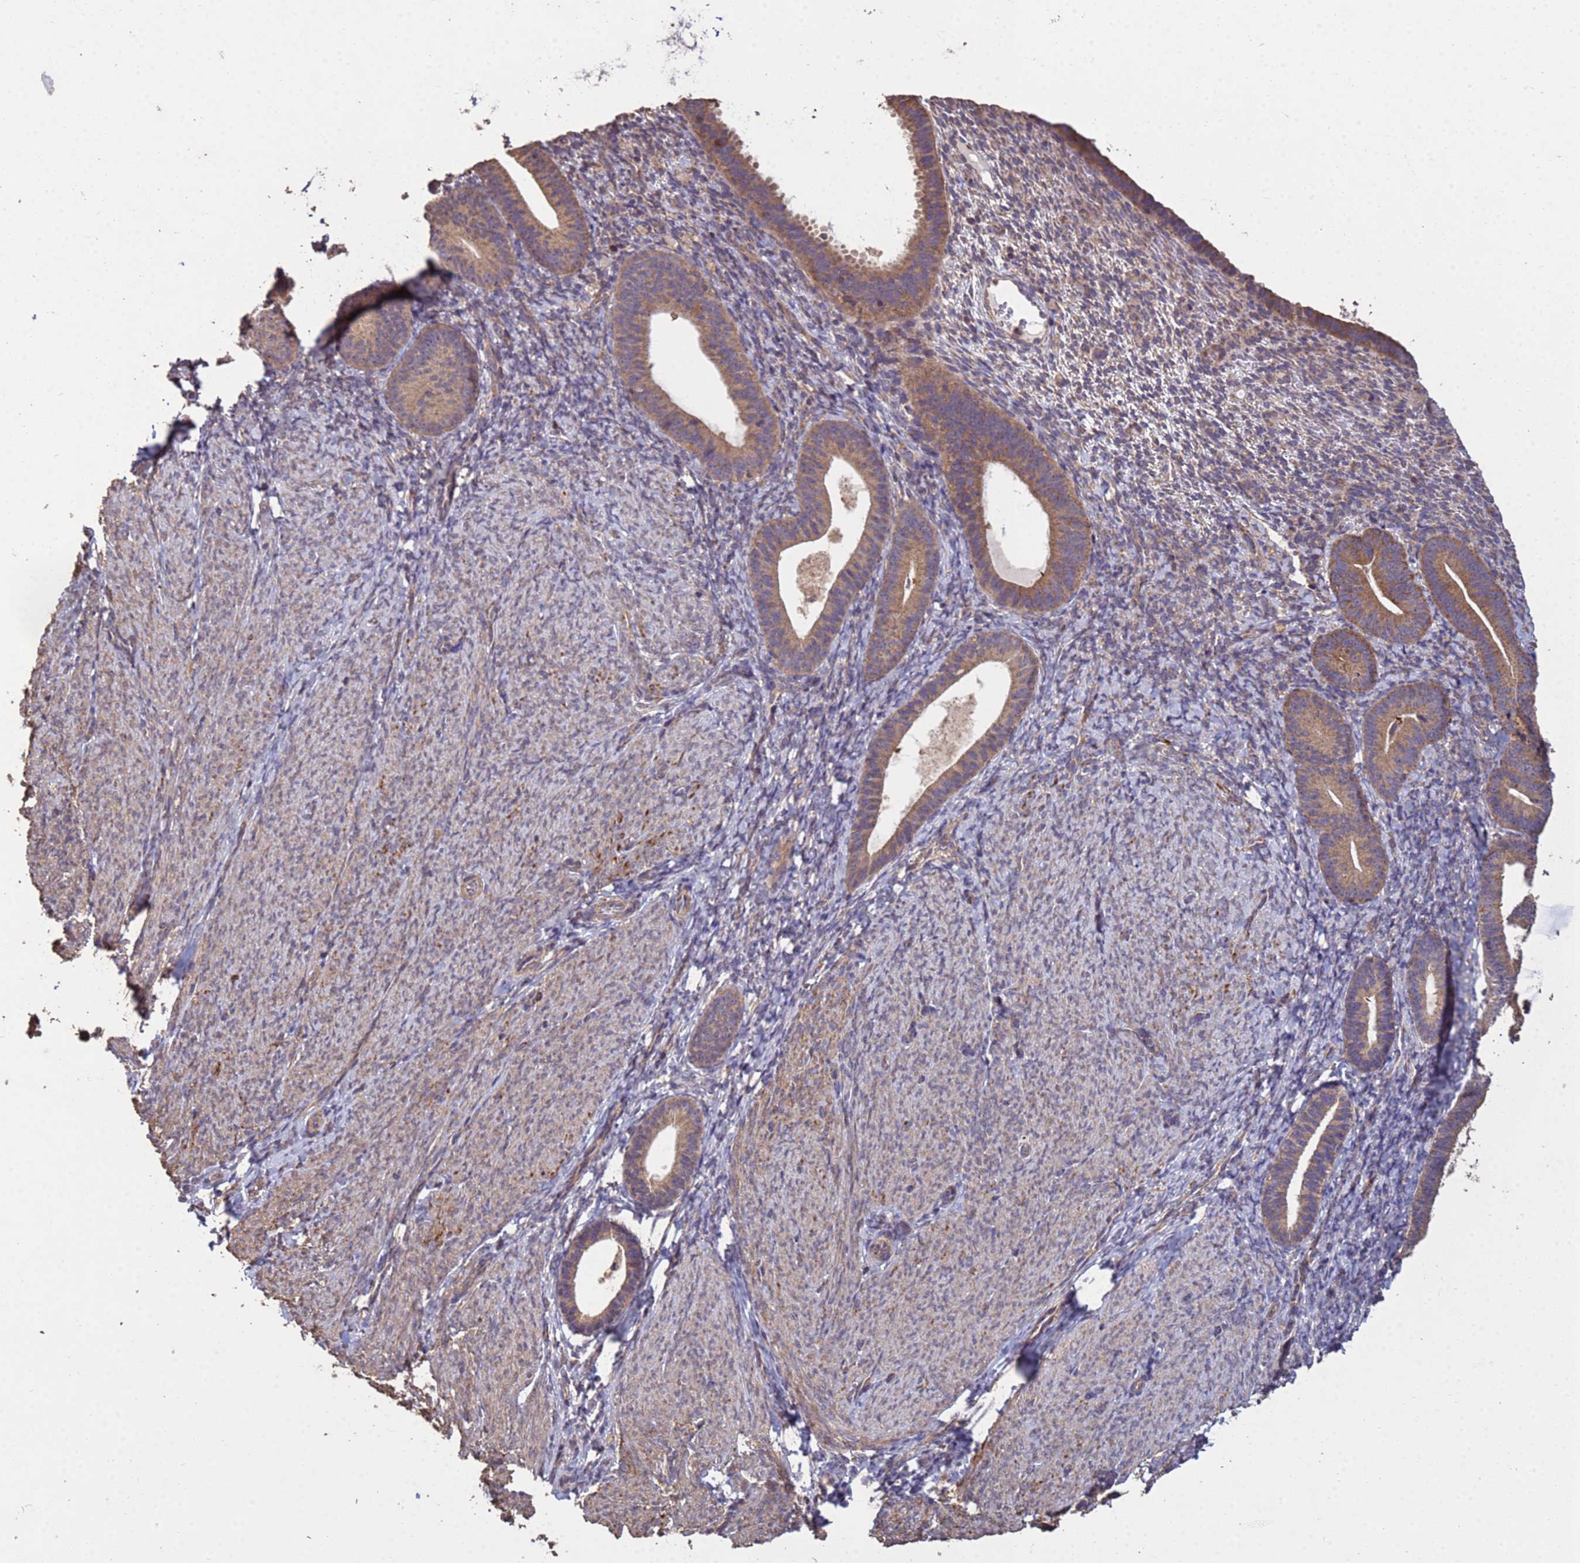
{"staining": {"intensity": "weak", "quantity": ">75%", "location": "cytoplasmic/membranous"}, "tissue": "endometrium", "cell_type": "Cells in endometrial stroma", "image_type": "normal", "snomed": [{"axis": "morphology", "description": "Normal tissue, NOS"}, {"axis": "topography", "description": "Endometrium"}], "caption": "IHC (DAB) staining of unremarkable endometrium shows weak cytoplasmic/membranous protein expression in approximately >75% of cells in endometrial stroma.", "gene": "P2RX7", "patient": {"sex": "female", "age": 65}}